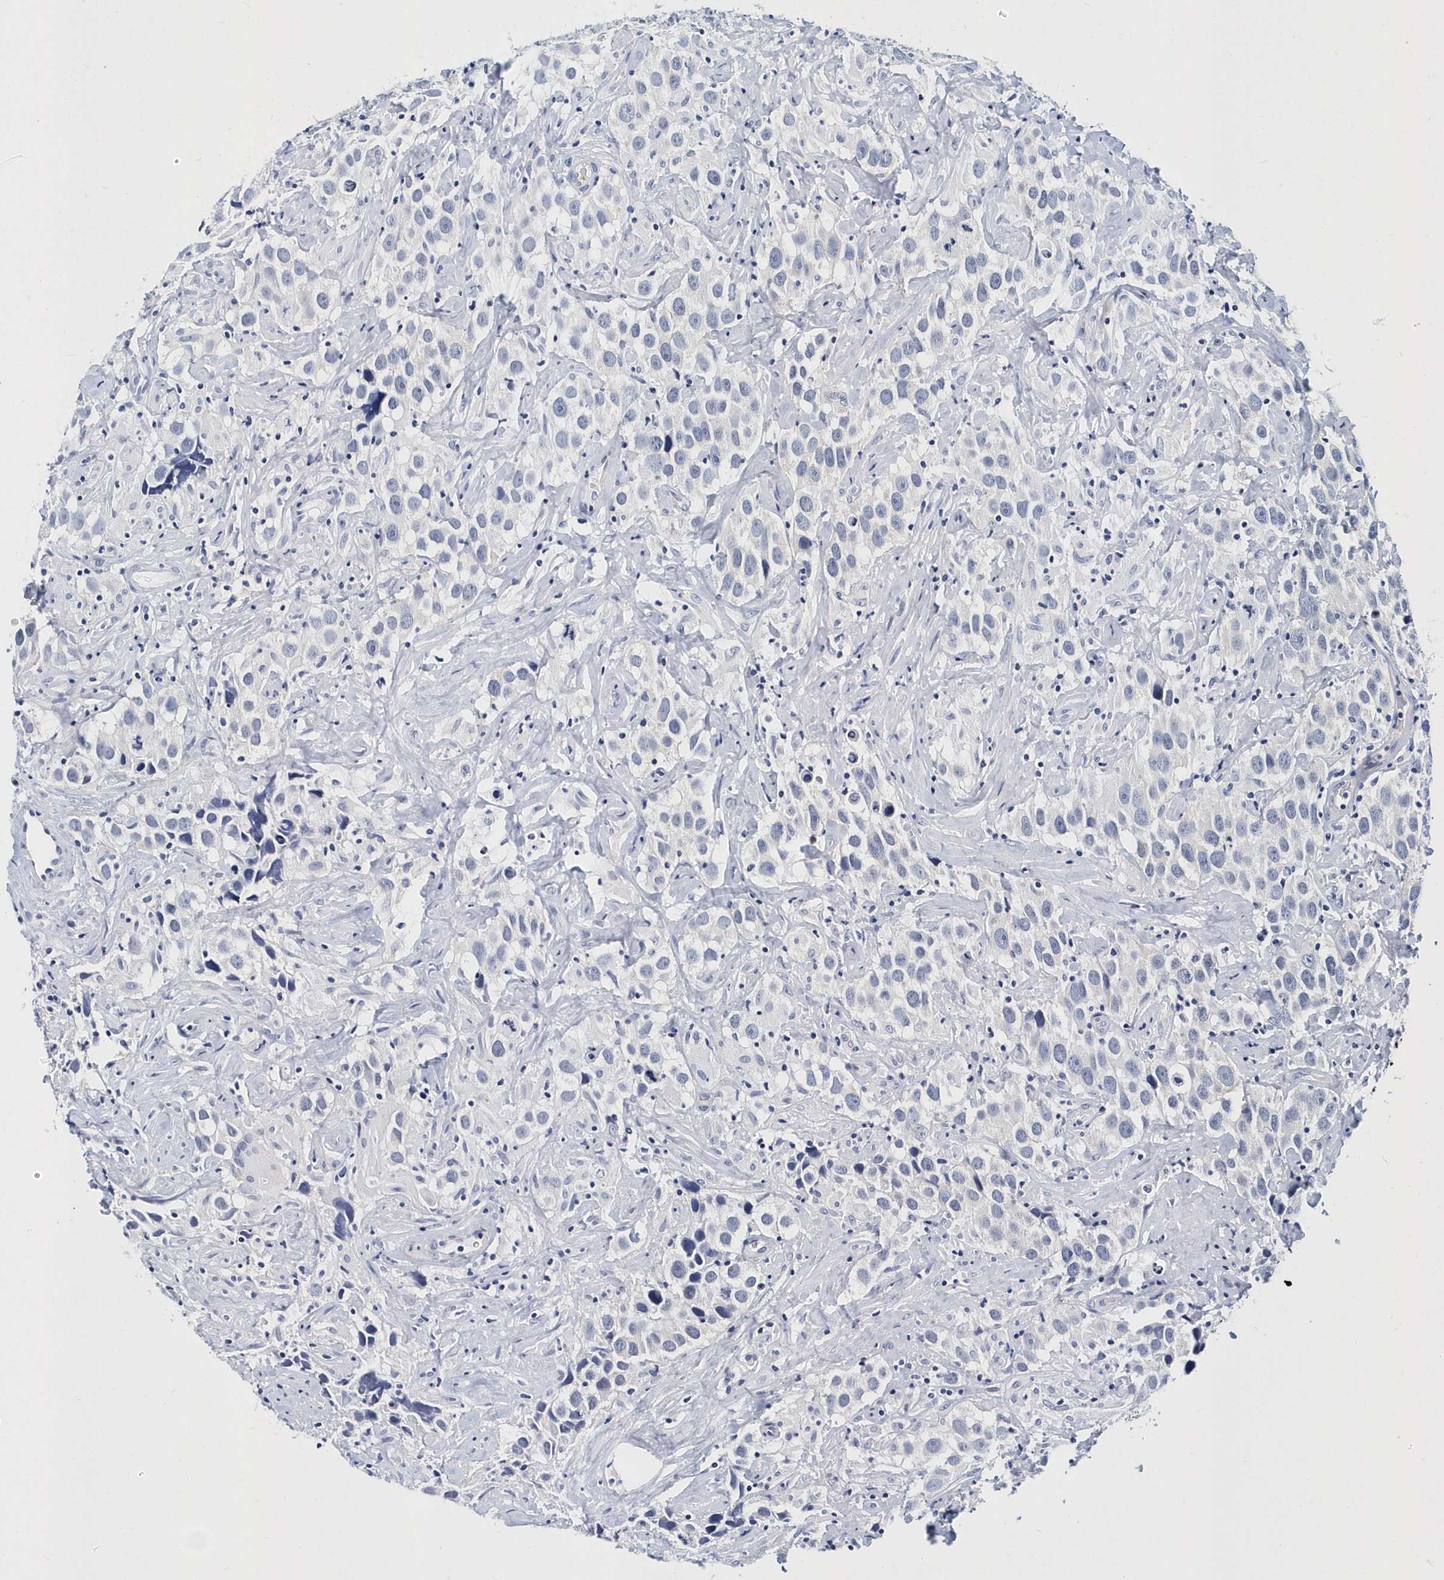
{"staining": {"intensity": "negative", "quantity": "none", "location": "none"}, "tissue": "testis cancer", "cell_type": "Tumor cells", "image_type": "cancer", "snomed": [{"axis": "morphology", "description": "Seminoma, NOS"}, {"axis": "topography", "description": "Testis"}], "caption": "Immunohistochemistry micrograph of neoplastic tissue: testis cancer stained with DAB displays no significant protein positivity in tumor cells. (DAB (3,3'-diaminobenzidine) immunohistochemistry, high magnification).", "gene": "ITGA2B", "patient": {"sex": "male", "age": 49}}